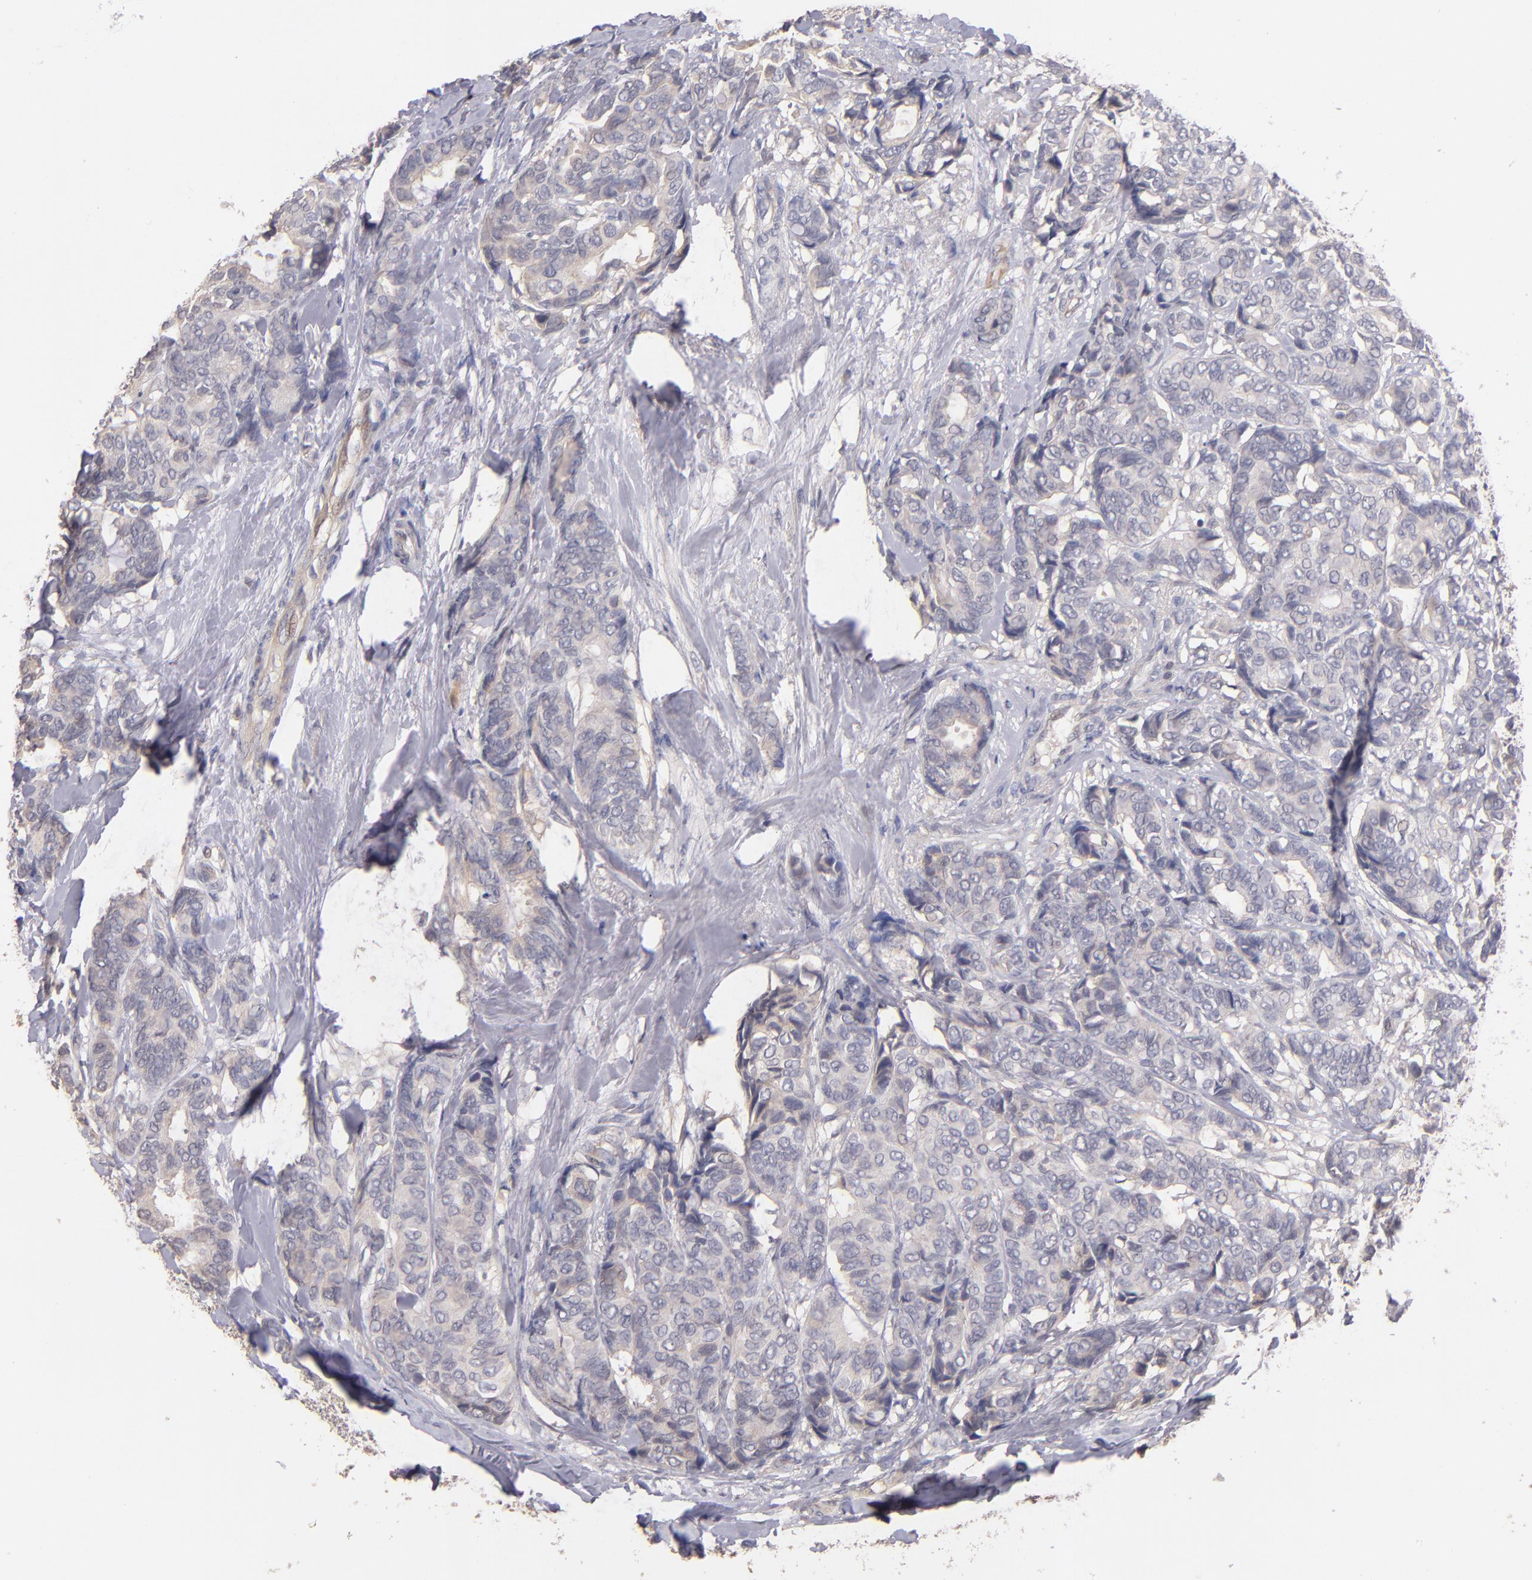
{"staining": {"intensity": "weak", "quantity": "<25%", "location": "cytoplasmic/membranous"}, "tissue": "breast cancer", "cell_type": "Tumor cells", "image_type": "cancer", "snomed": [{"axis": "morphology", "description": "Duct carcinoma"}, {"axis": "topography", "description": "Breast"}], "caption": "An immunohistochemistry photomicrograph of breast infiltrating ductal carcinoma is shown. There is no staining in tumor cells of breast infiltrating ductal carcinoma.", "gene": "GNAZ", "patient": {"sex": "female", "age": 87}}